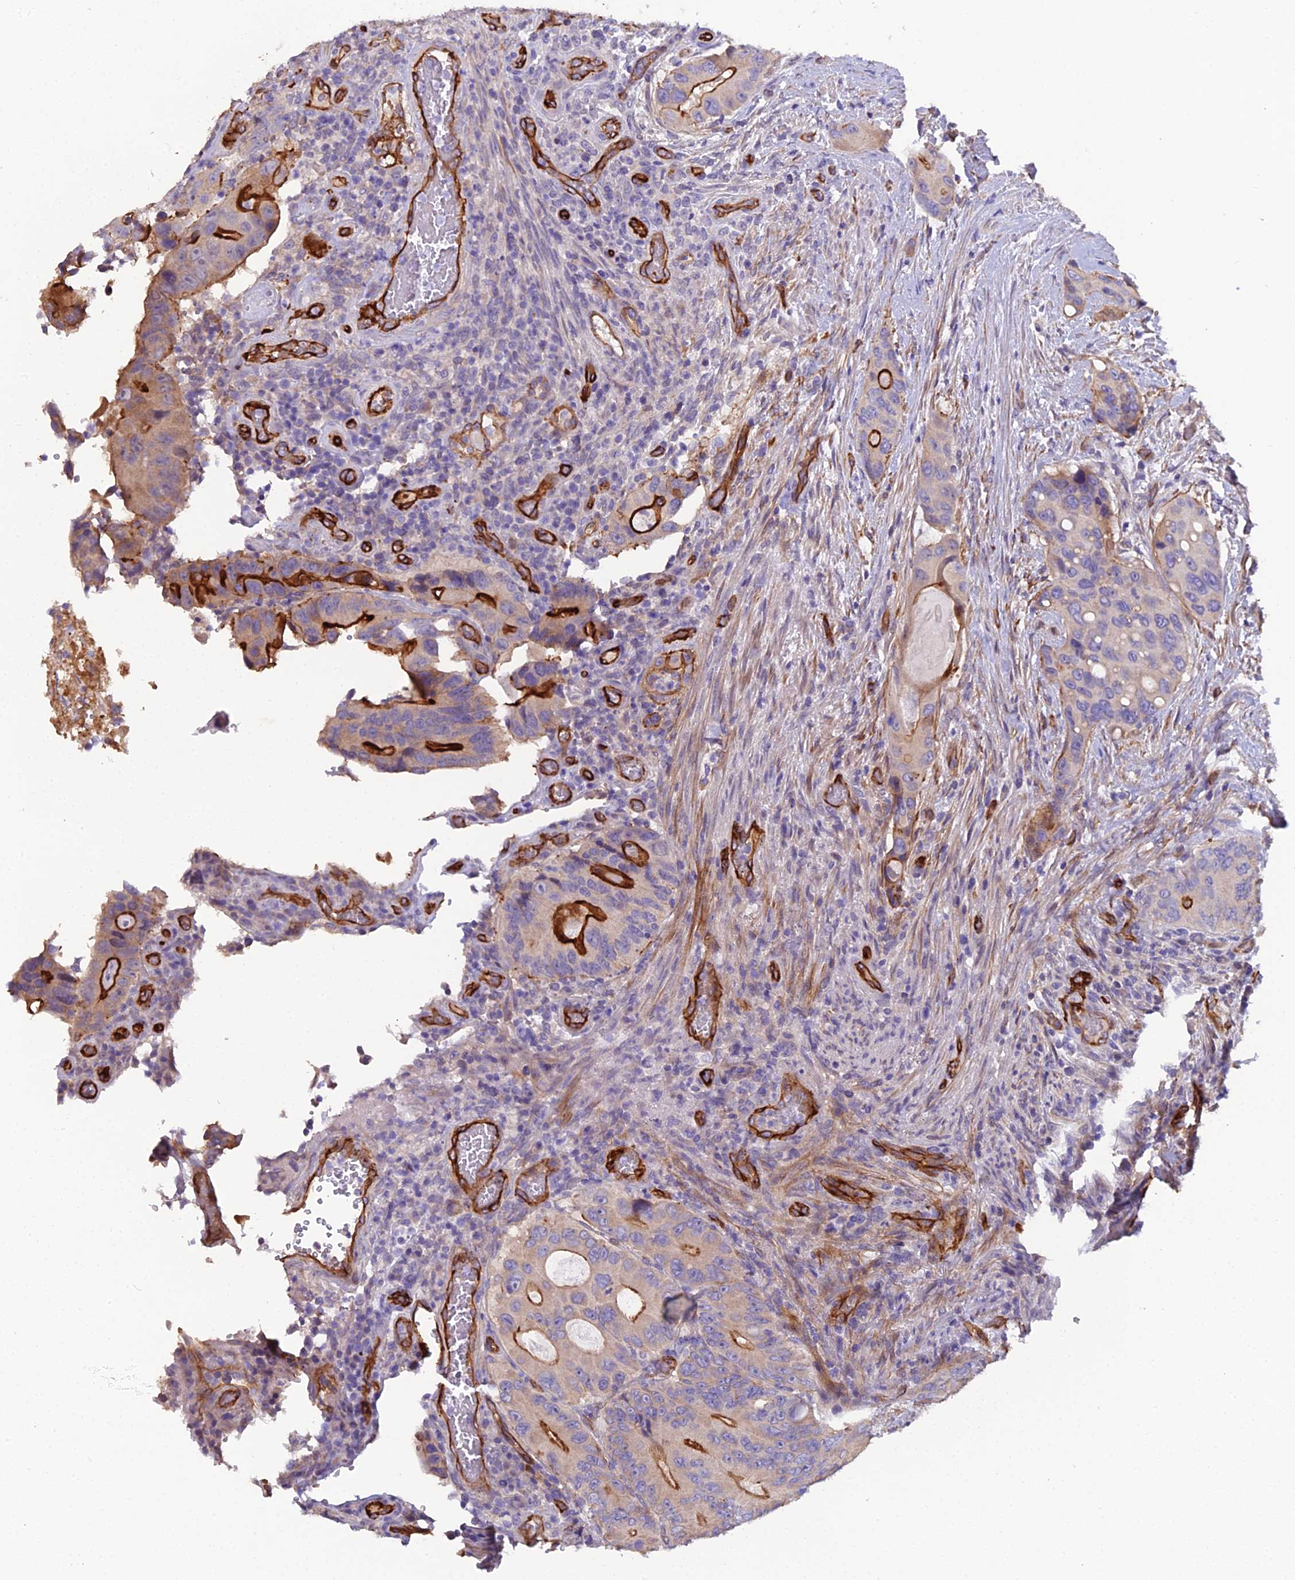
{"staining": {"intensity": "strong", "quantity": "<25%", "location": "cytoplasmic/membranous"}, "tissue": "colorectal cancer", "cell_type": "Tumor cells", "image_type": "cancer", "snomed": [{"axis": "morphology", "description": "Adenocarcinoma, NOS"}, {"axis": "topography", "description": "Colon"}], "caption": "Immunohistochemistry (IHC) of adenocarcinoma (colorectal) exhibits medium levels of strong cytoplasmic/membranous expression in about <25% of tumor cells.", "gene": "CFAP47", "patient": {"sex": "male", "age": 84}}